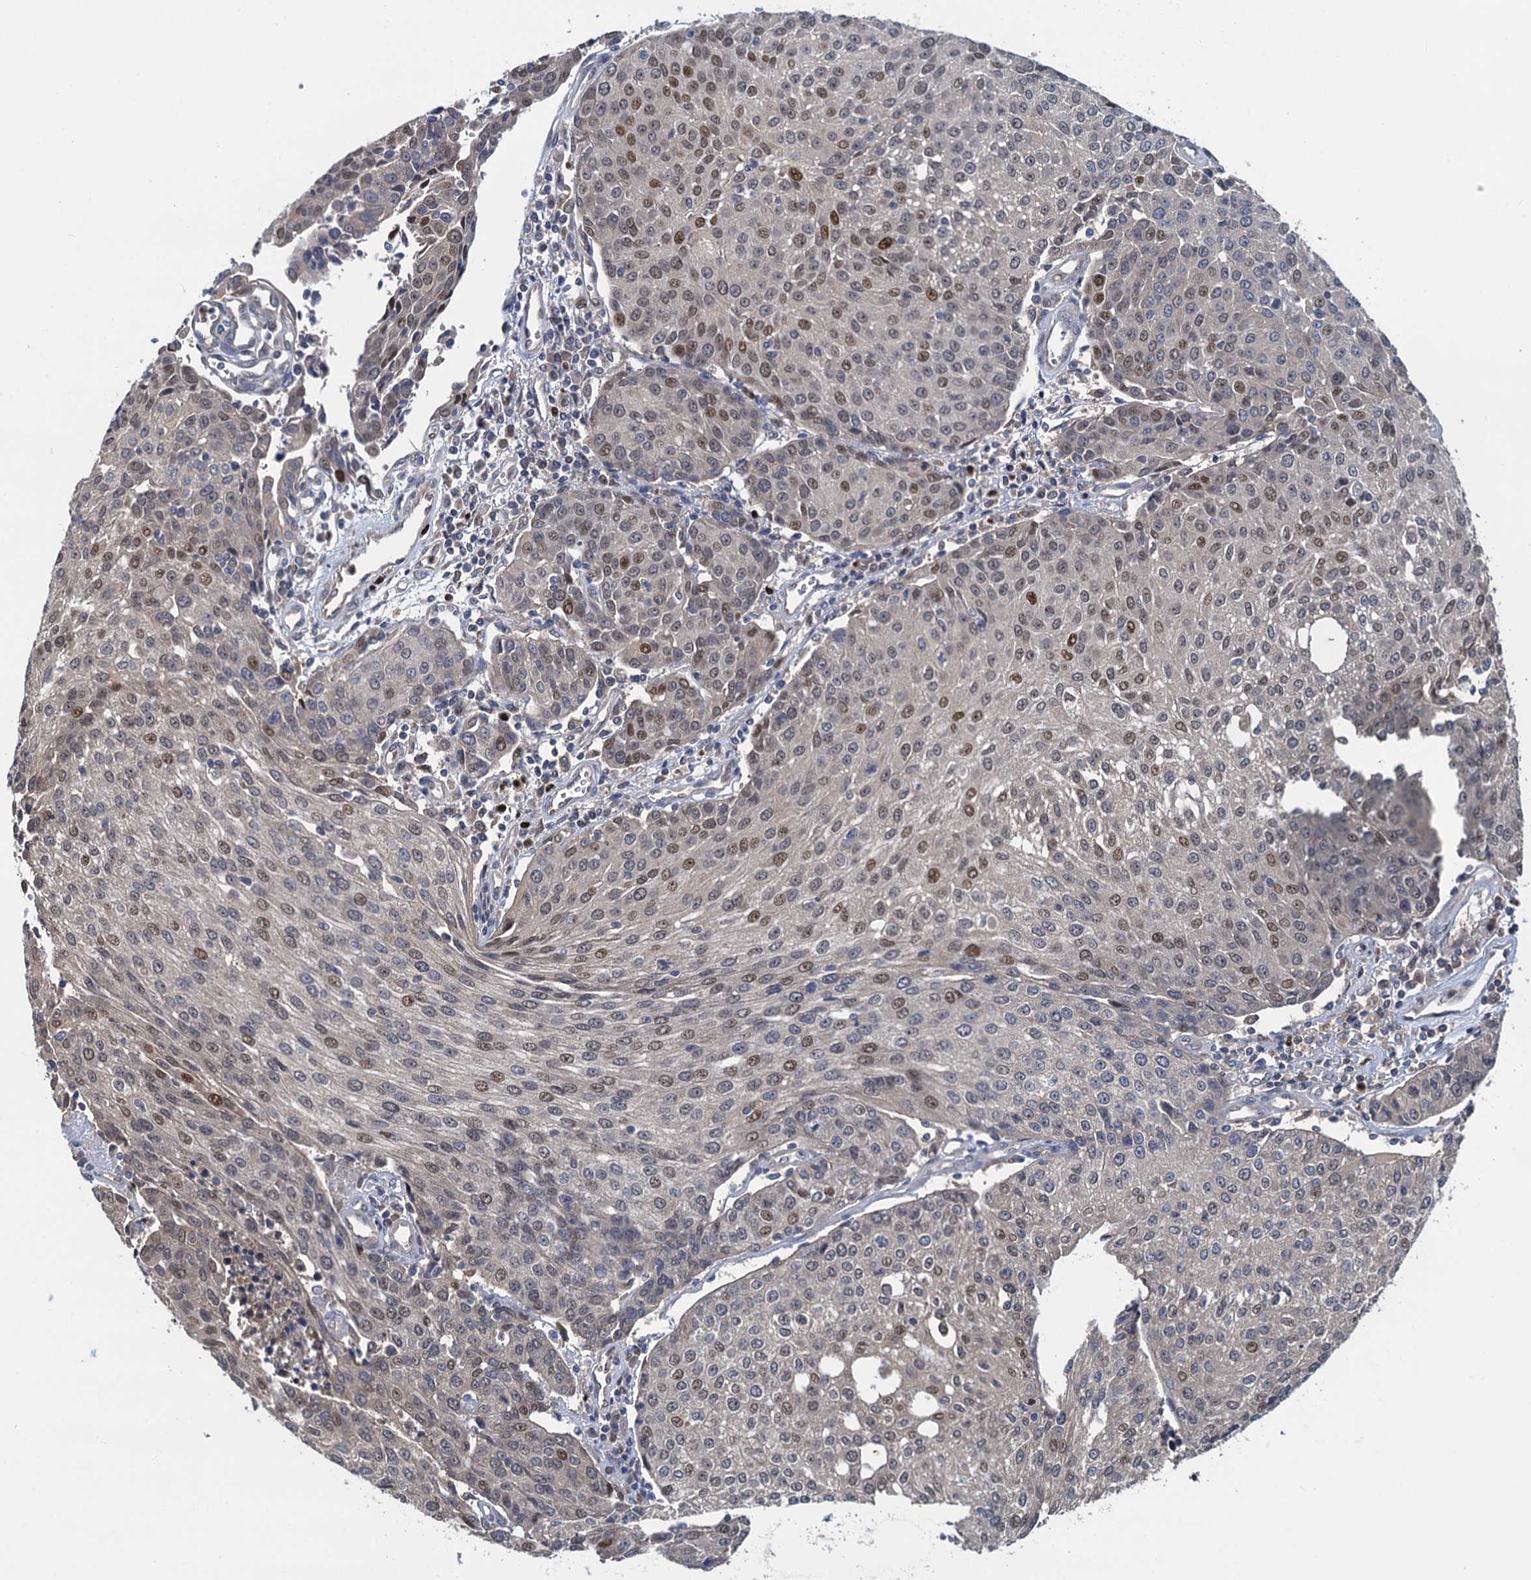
{"staining": {"intensity": "moderate", "quantity": "<25%", "location": "nuclear"}, "tissue": "urothelial cancer", "cell_type": "Tumor cells", "image_type": "cancer", "snomed": [{"axis": "morphology", "description": "Urothelial carcinoma, High grade"}, {"axis": "topography", "description": "Urinary bladder"}], "caption": "Protein staining exhibits moderate nuclear expression in approximately <25% of tumor cells in urothelial carcinoma (high-grade). (IHC, brightfield microscopy, high magnification).", "gene": "RNF125", "patient": {"sex": "female", "age": 85}}